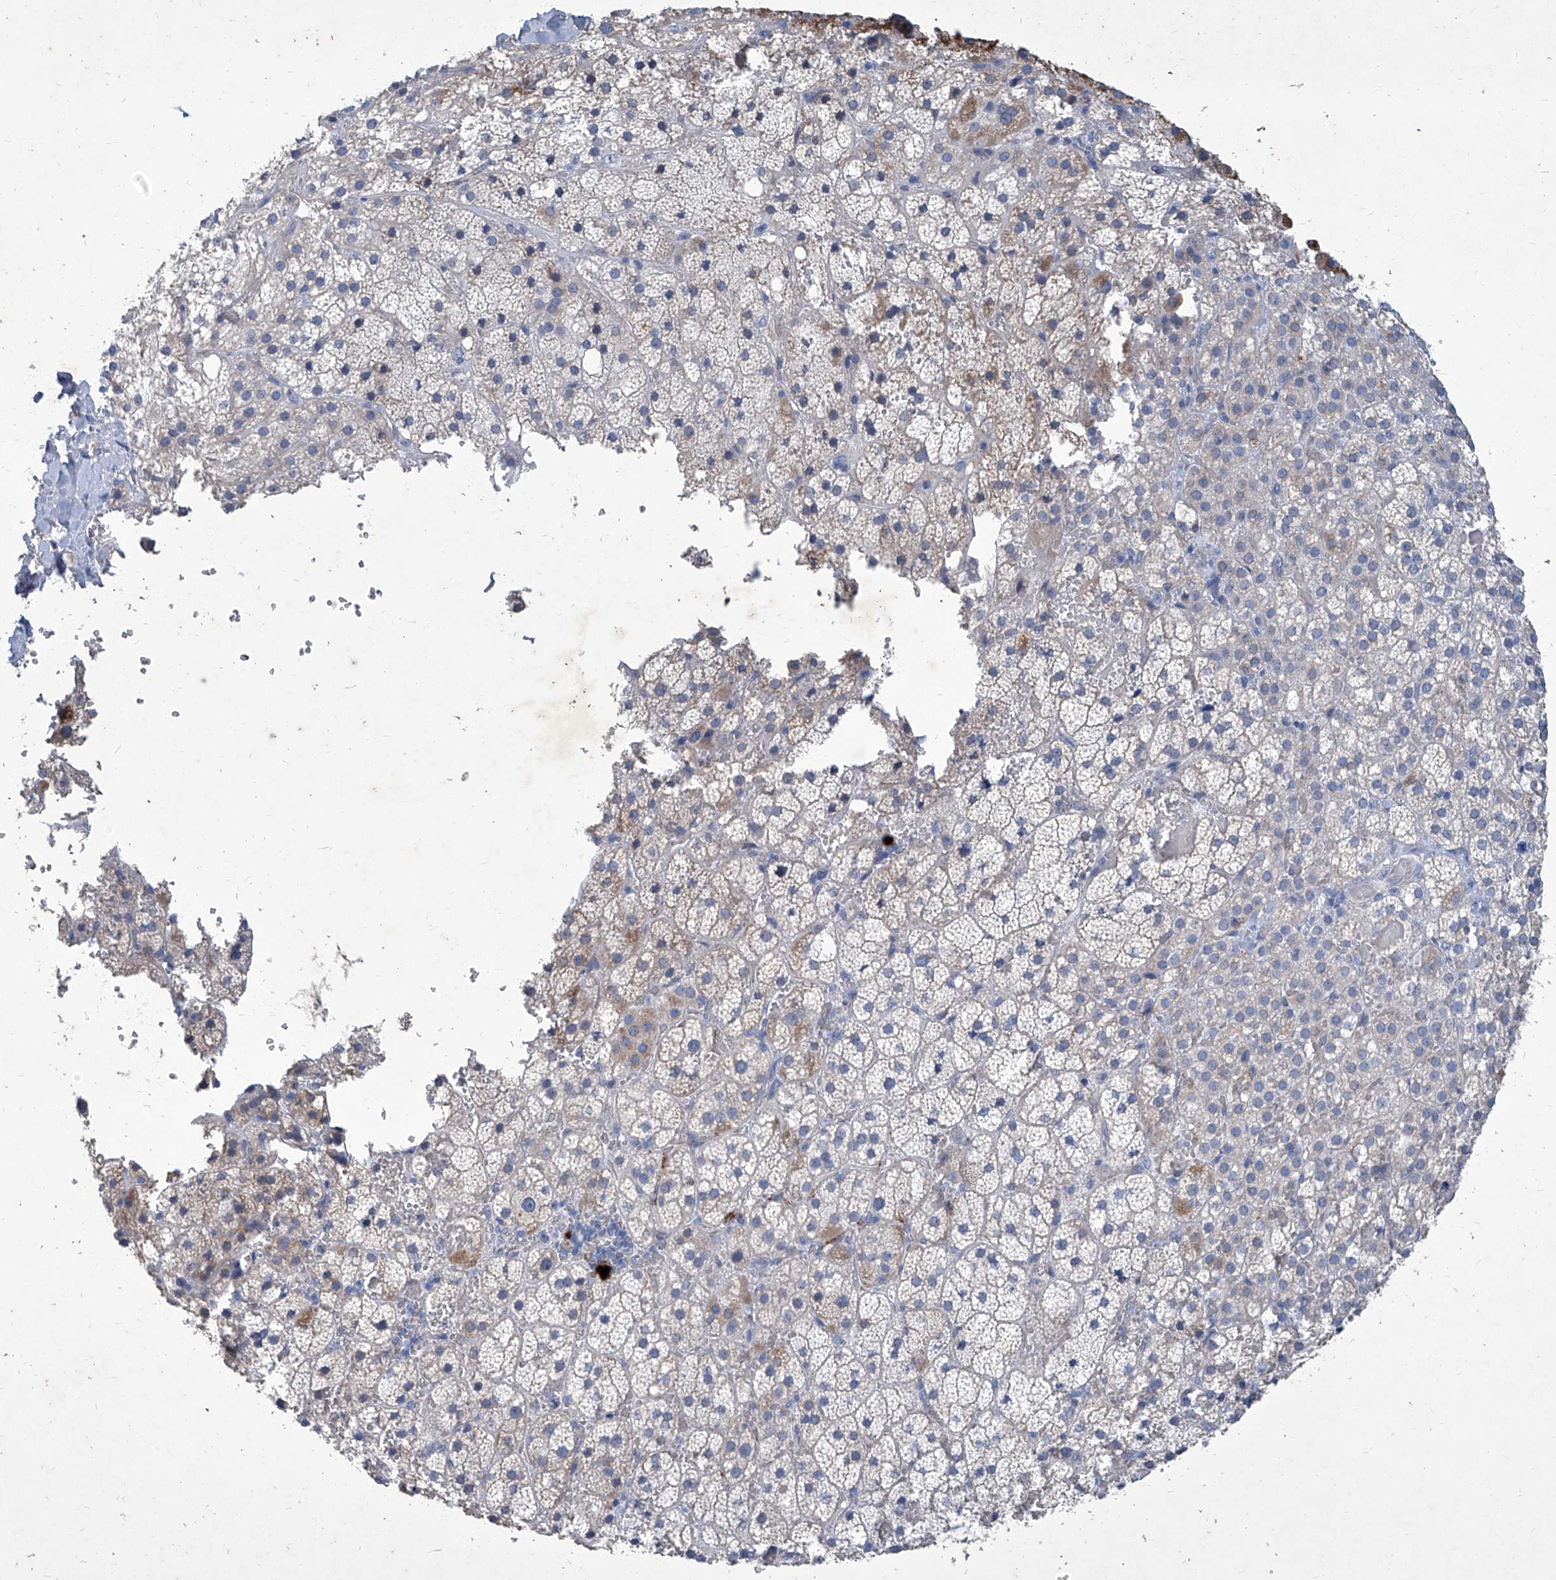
{"staining": {"intensity": "moderate", "quantity": "<25%", "location": "cytoplasmic/membranous"}, "tissue": "adrenal gland", "cell_type": "Glandular cells", "image_type": "normal", "snomed": [{"axis": "morphology", "description": "Normal tissue, NOS"}, {"axis": "topography", "description": "Adrenal gland"}], "caption": "The image exhibits staining of unremarkable adrenal gland, revealing moderate cytoplasmic/membranous protein positivity (brown color) within glandular cells. (Stains: DAB (3,3'-diaminobenzidine) in brown, nuclei in blue, Microscopy: brightfield microscopy at high magnification).", "gene": "MTARC1", "patient": {"sex": "female", "age": 59}}